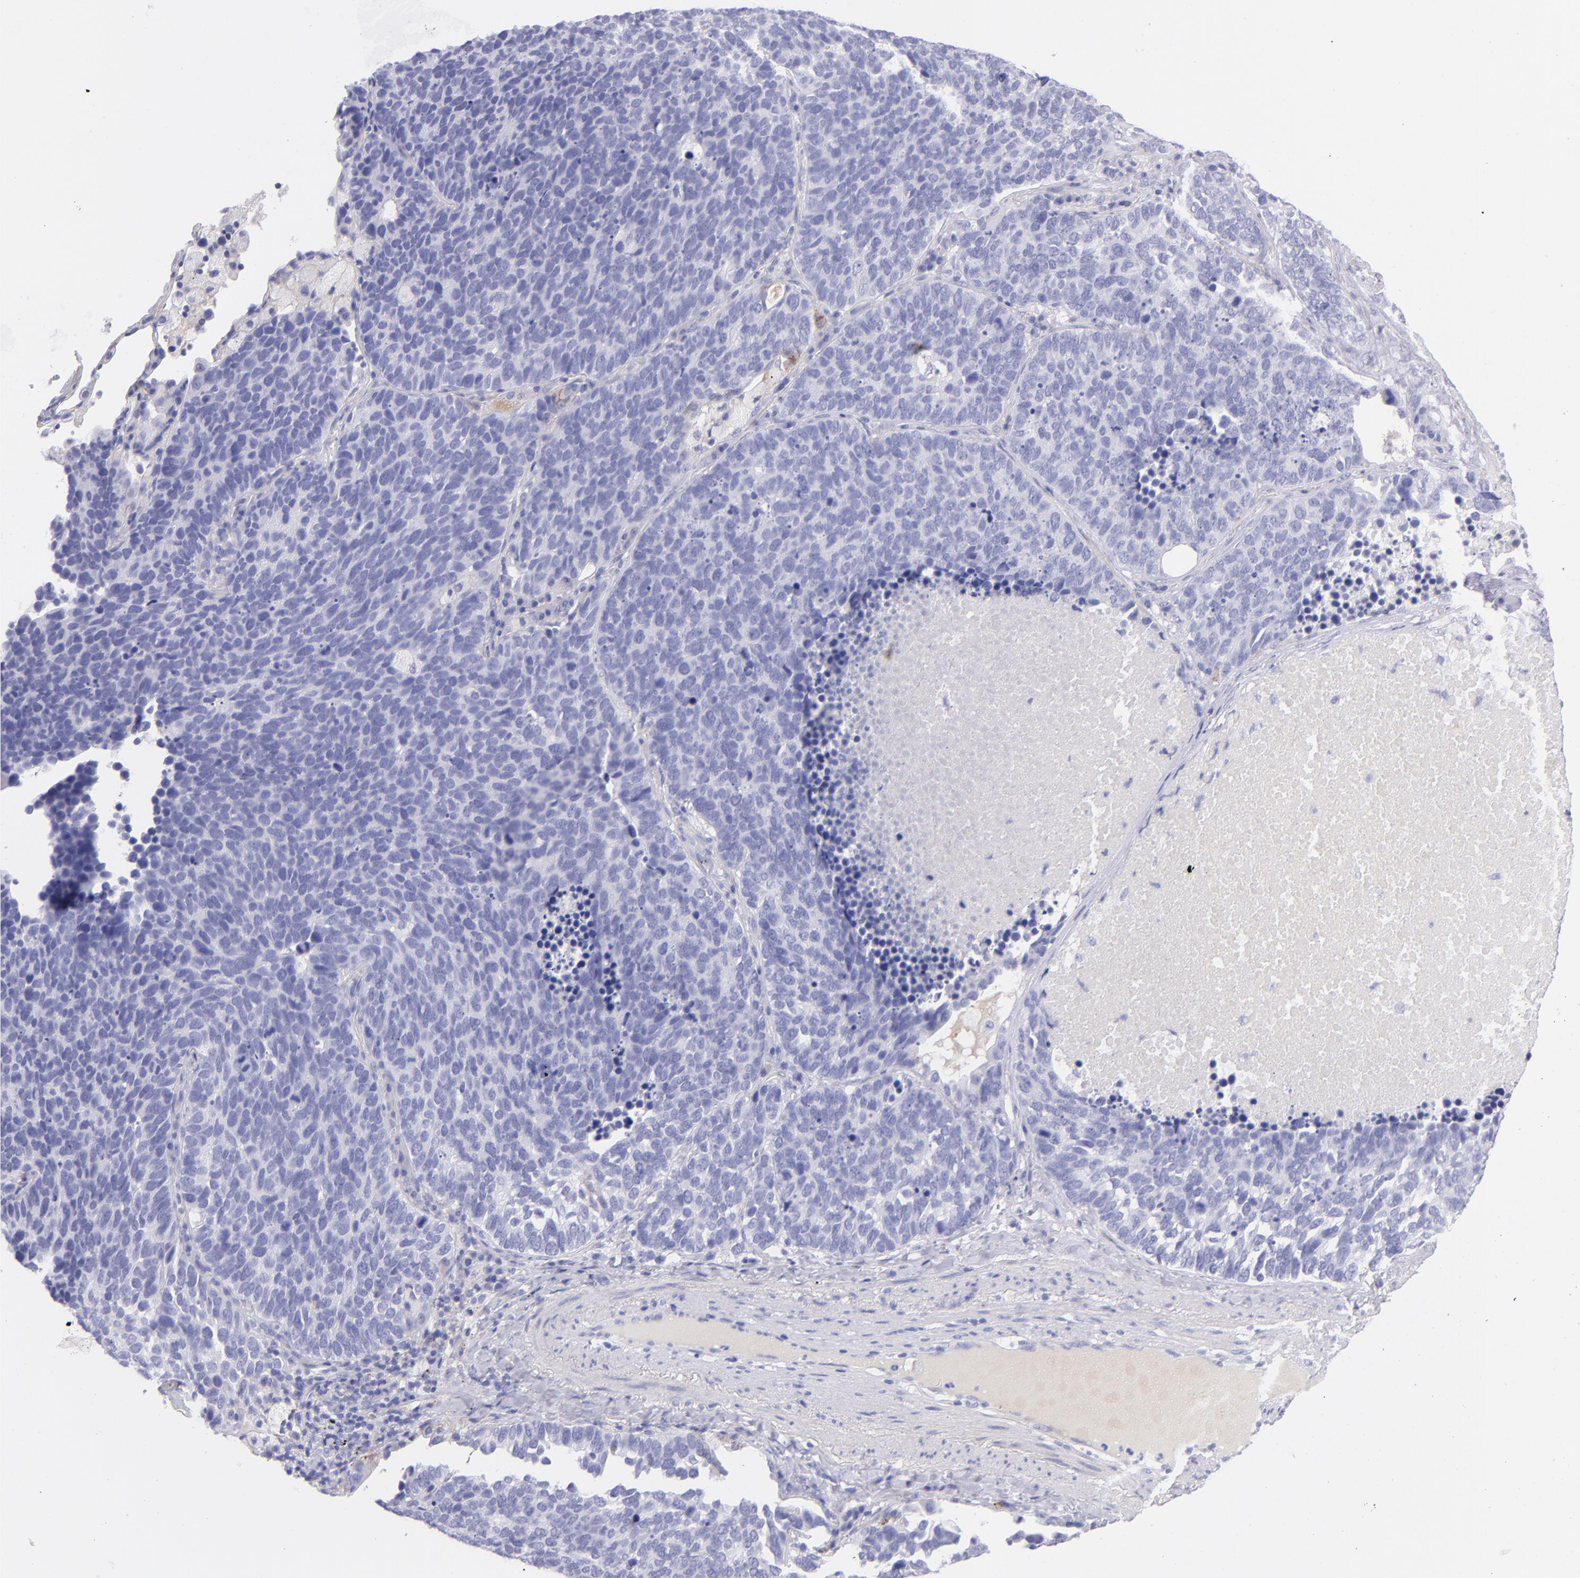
{"staining": {"intensity": "negative", "quantity": "none", "location": "none"}, "tissue": "lung cancer", "cell_type": "Tumor cells", "image_type": "cancer", "snomed": [{"axis": "morphology", "description": "Neoplasm, malignant, NOS"}, {"axis": "topography", "description": "Lung"}], "caption": "Immunohistochemistry (IHC) histopathology image of neoplastic tissue: neoplasm (malignant) (lung) stained with DAB (3,3'-diaminobenzidine) reveals no significant protein staining in tumor cells. (IHC, brightfield microscopy, high magnification).", "gene": "CD81", "patient": {"sex": "female", "age": 75}}